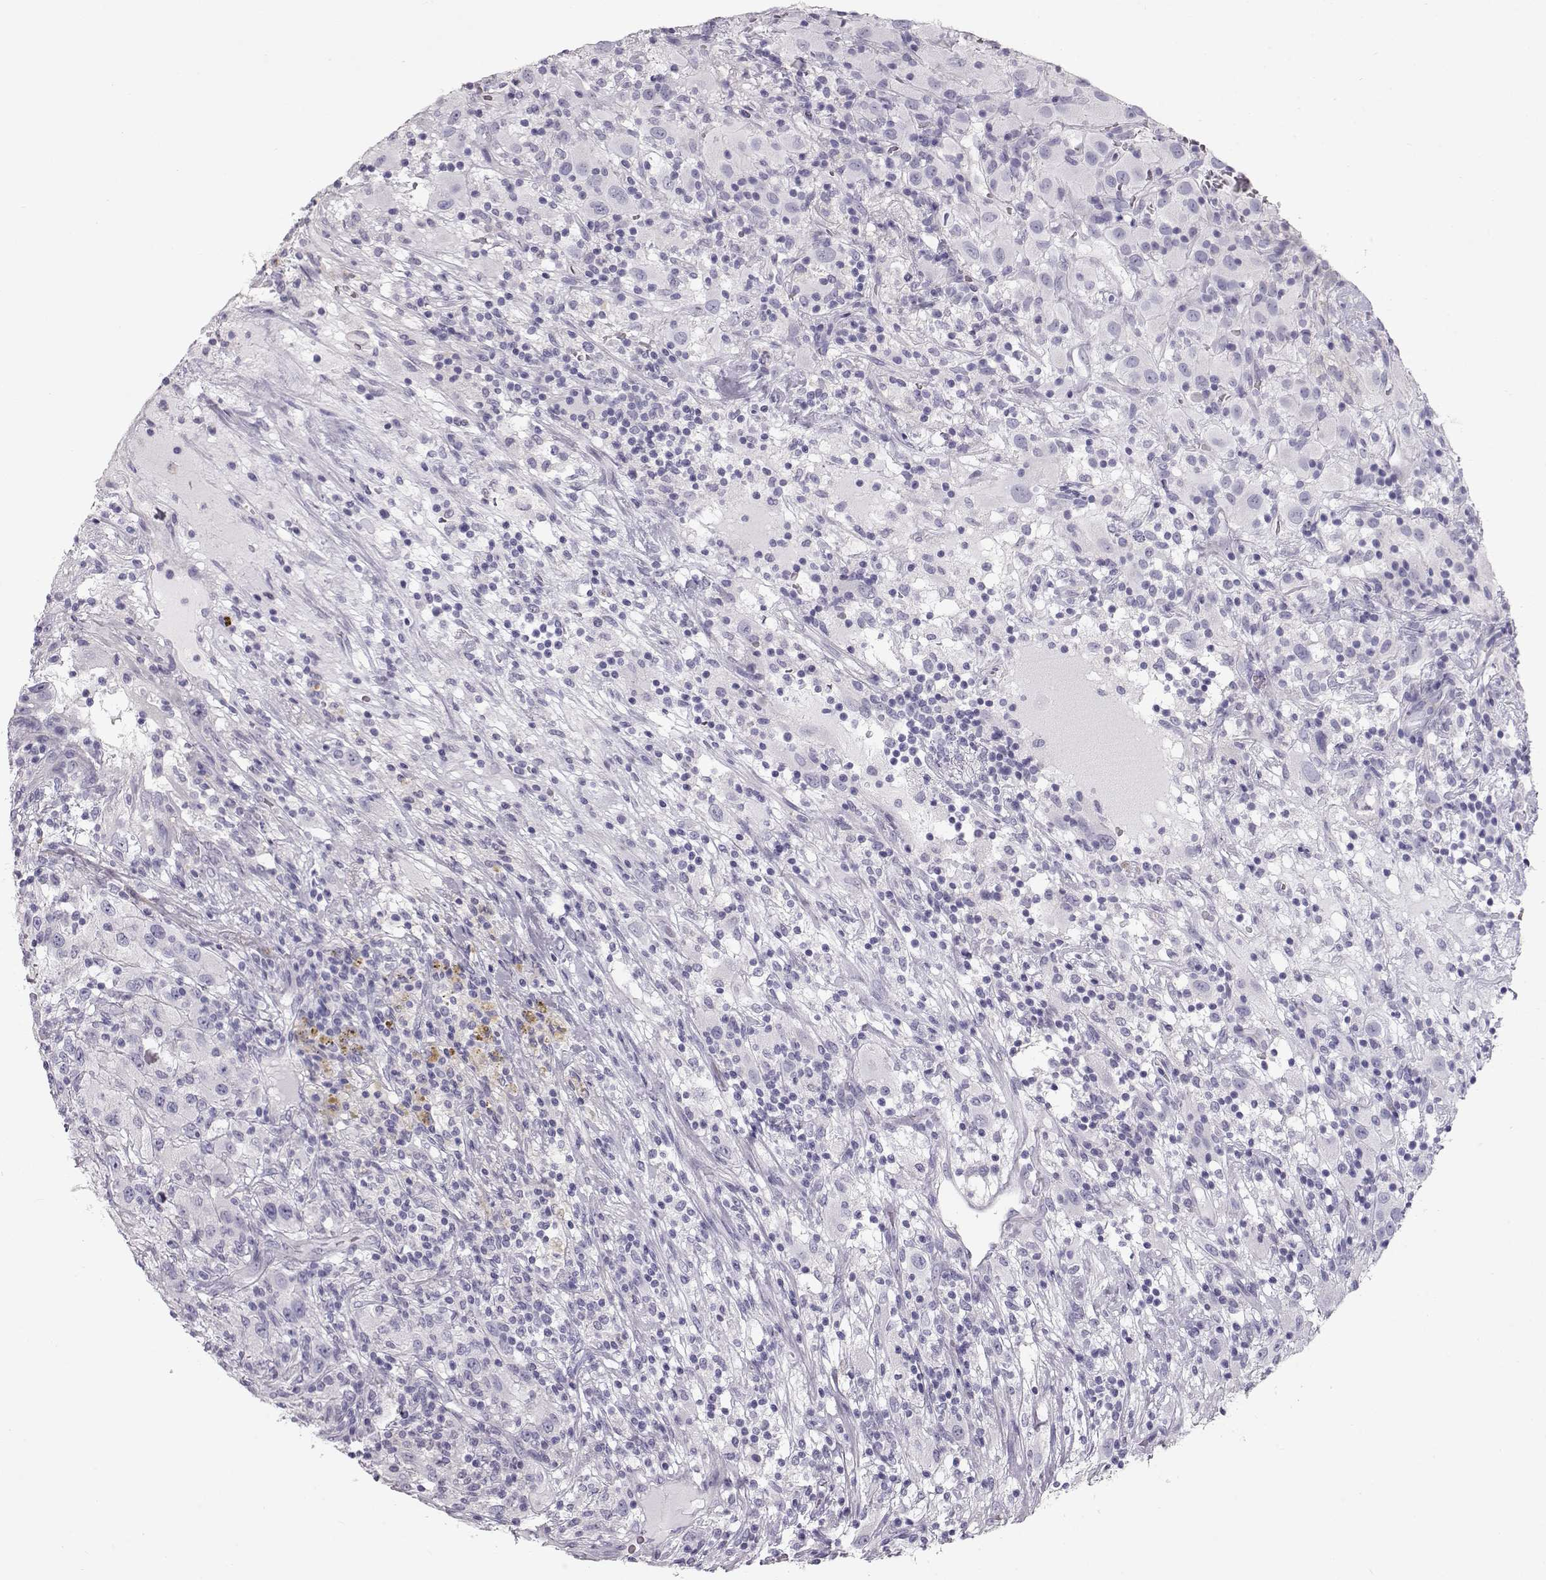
{"staining": {"intensity": "negative", "quantity": "none", "location": "none"}, "tissue": "renal cancer", "cell_type": "Tumor cells", "image_type": "cancer", "snomed": [{"axis": "morphology", "description": "Adenocarcinoma, NOS"}, {"axis": "topography", "description": "Kidney"}], "caption": "Renal cancer was stained to show a protein in brown. There is no significant staining in tumor cells.", "gene": "SLITRK3", "patient": {"sex": "female", "age": 67}}